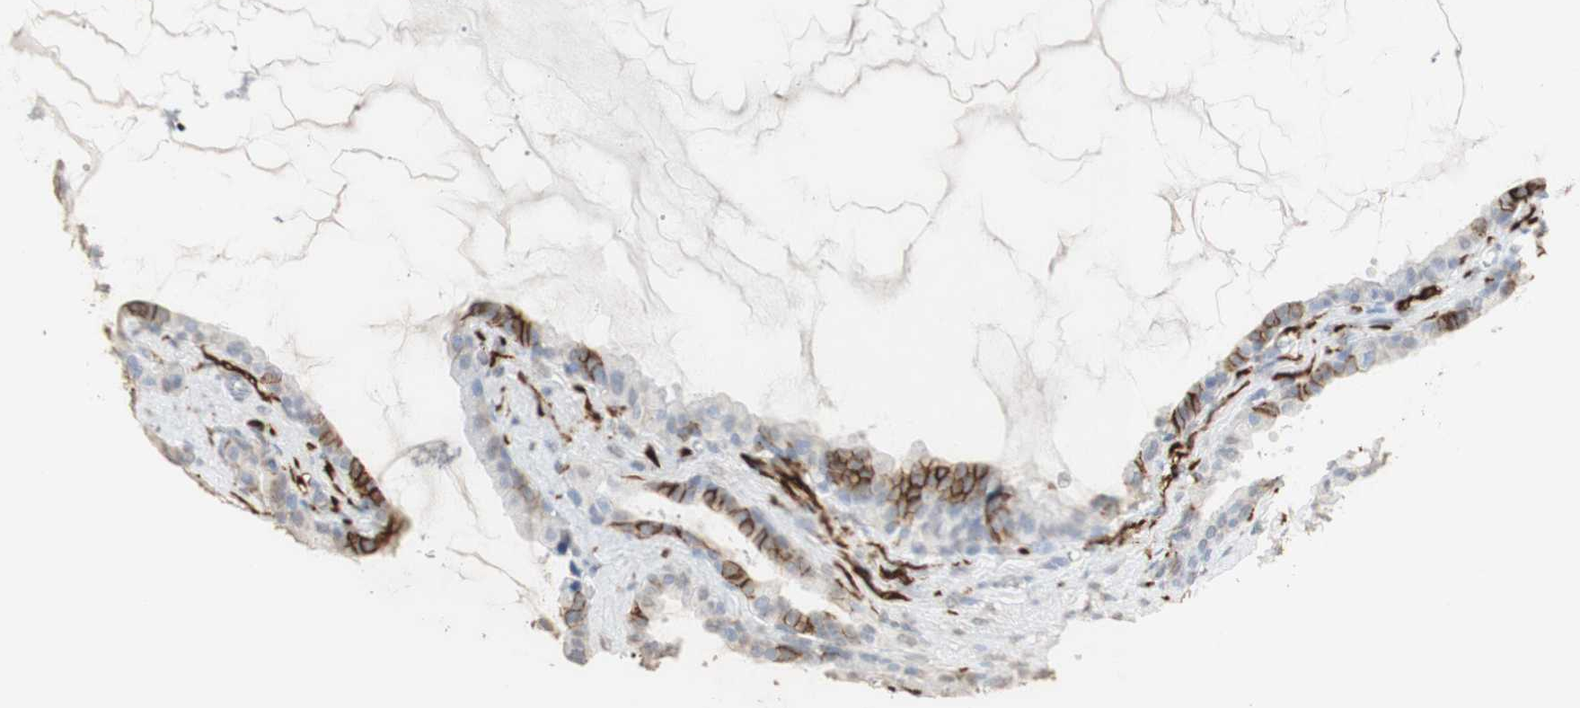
{"staining": {"intensity": "strong", "quantity": "<25%", "location": "cytoplasmic/membranous,nuclear"}, "tissue": "seminal vesicle", "cell_type": "Glandular cells", "image_type": "normal", "snomed": [{"axis": "morphology", "description": "Normal tissue, NOS"}, {"axis": "topography", "description": "Seminal veicle"}], "caption": "DAB immunohistochemical staining of benign seminal vesicle displays strong cytoplasmic/membranous,nuclear protein staining in approximately <25% of glandular cells.", "gene": "L1CAM", "patient": {"sex": "male", "age": 46}}